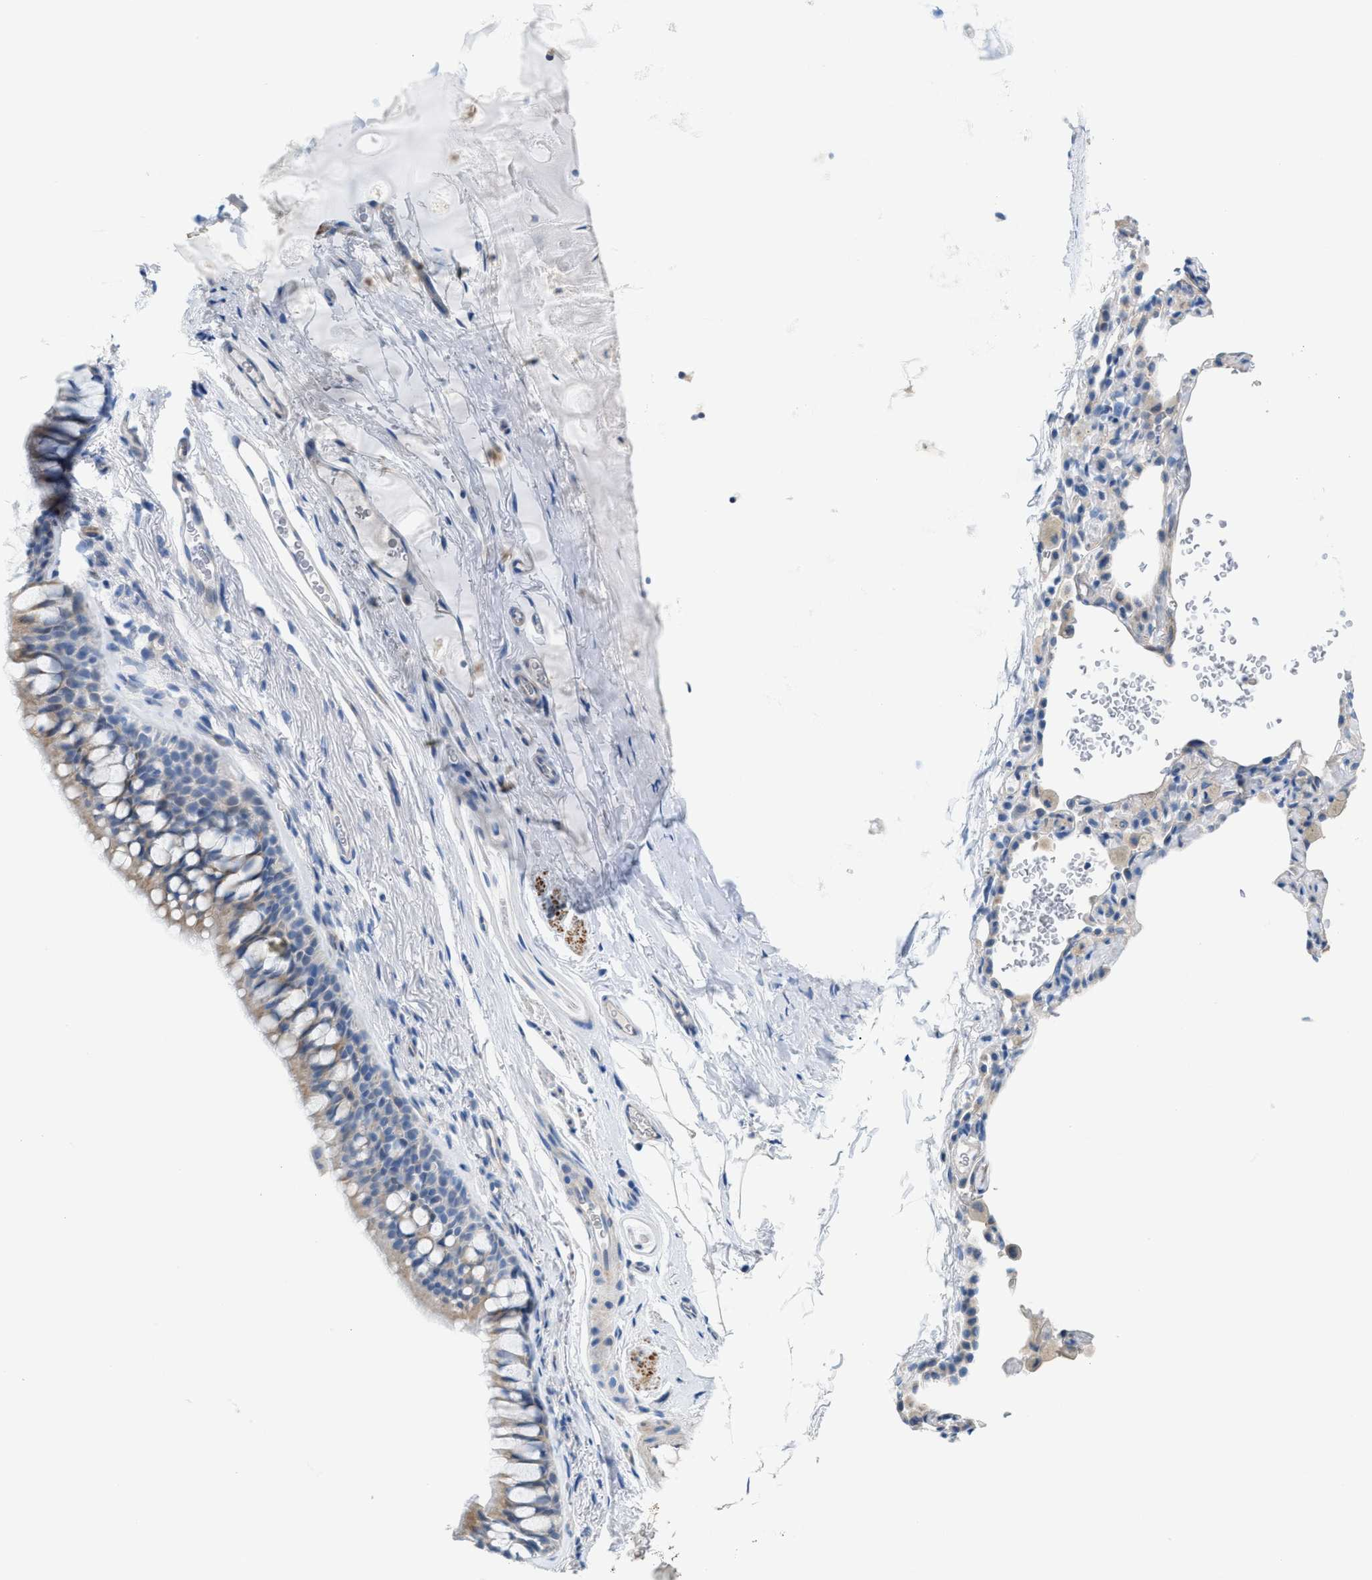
{"staining": {"intensity": "weak", "quantity": "25%-75%", "location": "cytoplasmic/membranous"}, "tissue": "bronchus", "cell_type": "Respiratory epithelial cells", "image_type": "normal", "snomed": [{"axis": "morphology", "description": "Normal tissue, NOS"}, {"axis": "topography", "description": "Cartilage tissue"}, {"axis": "topography", "description": "Bronchus"}], "caption": "Immunohistochemistry of benign bronchus exhibits low levels of weak cytoplasmic/membranous staining in about 25%-75% of respiratory epithelial cells. The protein is stained brown, and the nuclei are stained in blue (DAB (3,3'-diaminobenzidine) IHC with brightfield microscopy, high magnification).", "gene": "MPP3", "patient": {"sex": "female", "age": 53}}